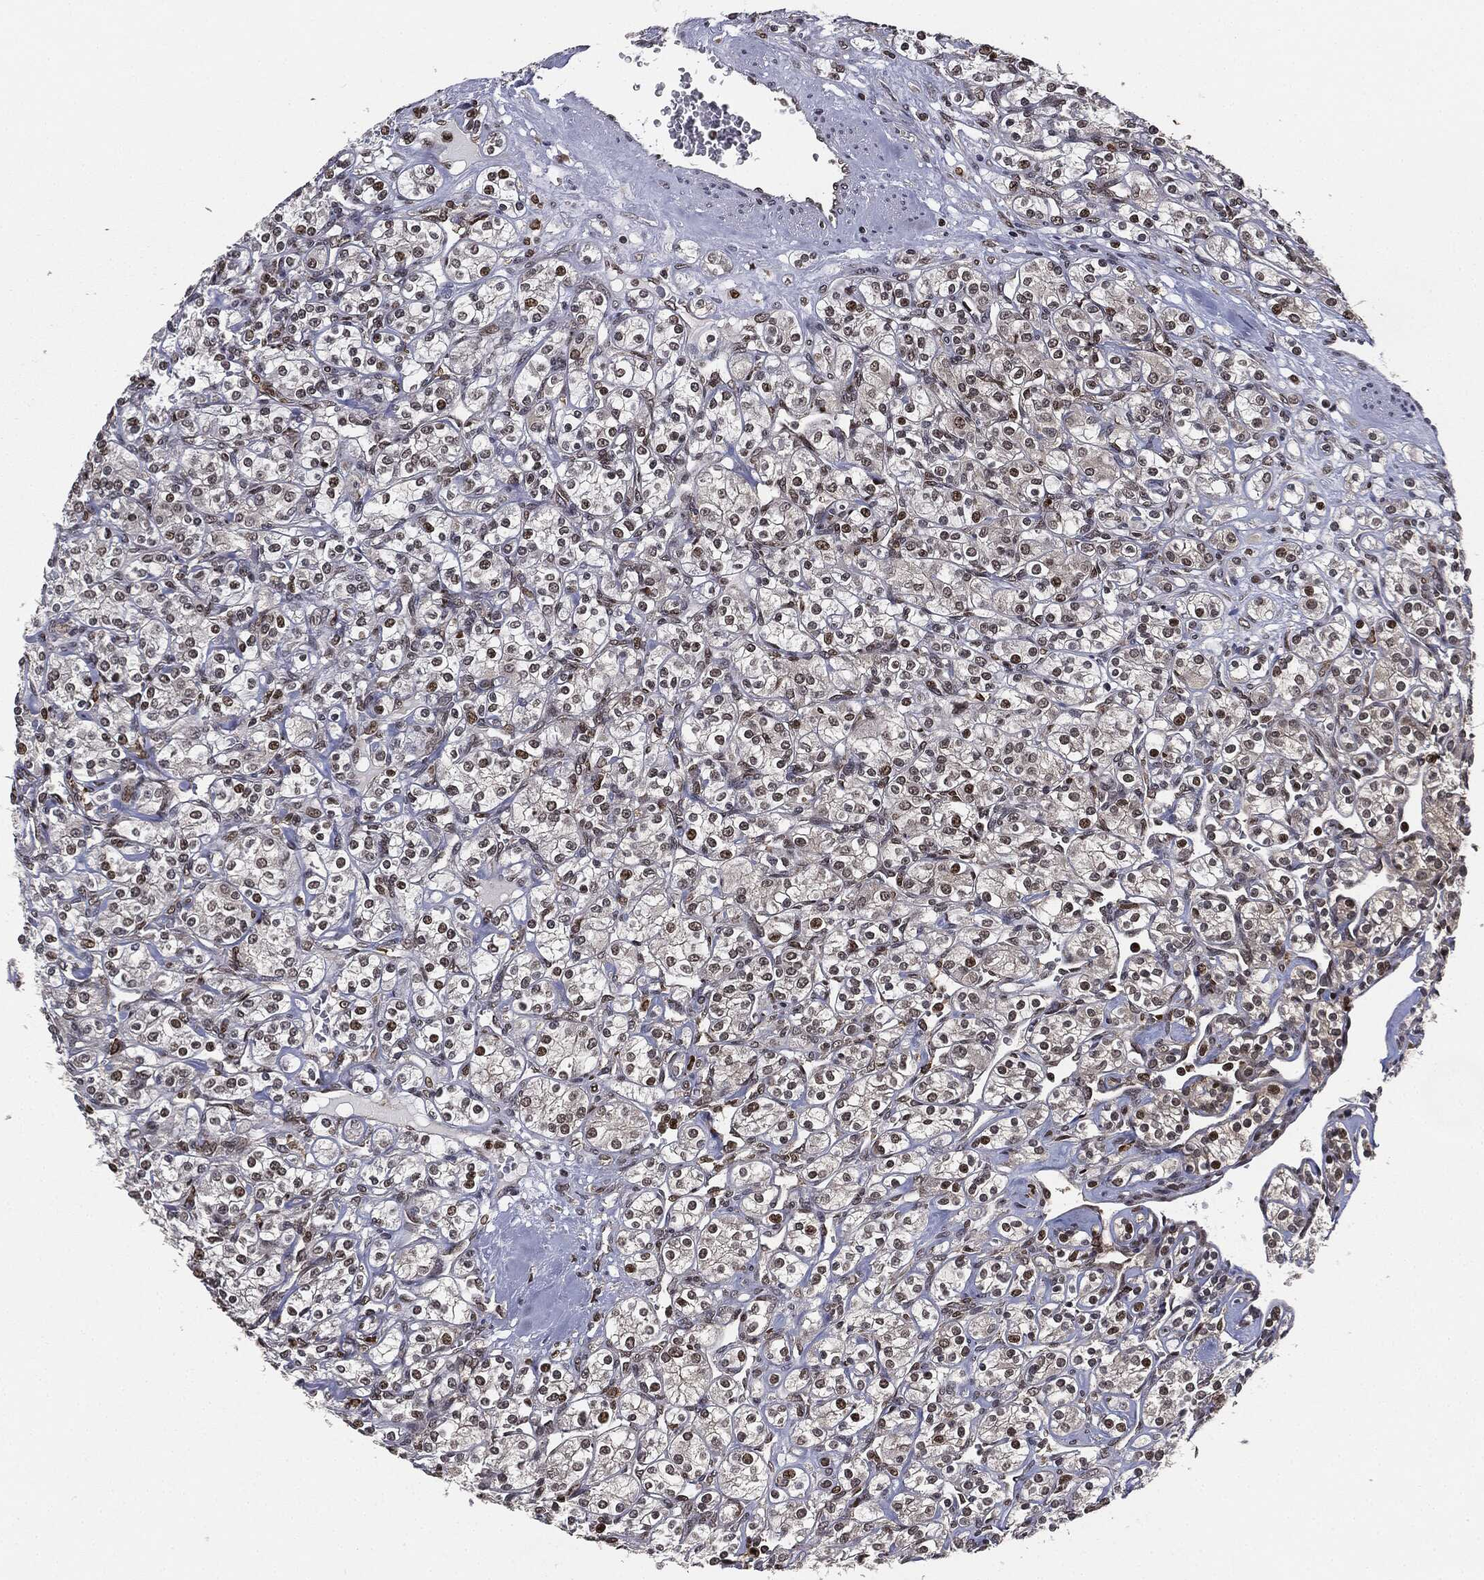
{"staining": {"intensity": "moderate", "quantity": "<25%", "location": "nuclear"}, "tissue": "renal cancer", "cell_type": "Tumor cells", "image_type": "cancer", "snomed": [{"axis": "morphology", "description": "Adenocarcinoma, NOS"}, {"axis": "topography", "description": "Kidney"}], "caption": "Brown immunohistochemical staining in renal adenocarcinoma reveals moderate nuclear staining in about <25% of tumor cells.", "gene": "TBC1D22A", "patient": {"sex": "male", "age": 77}}